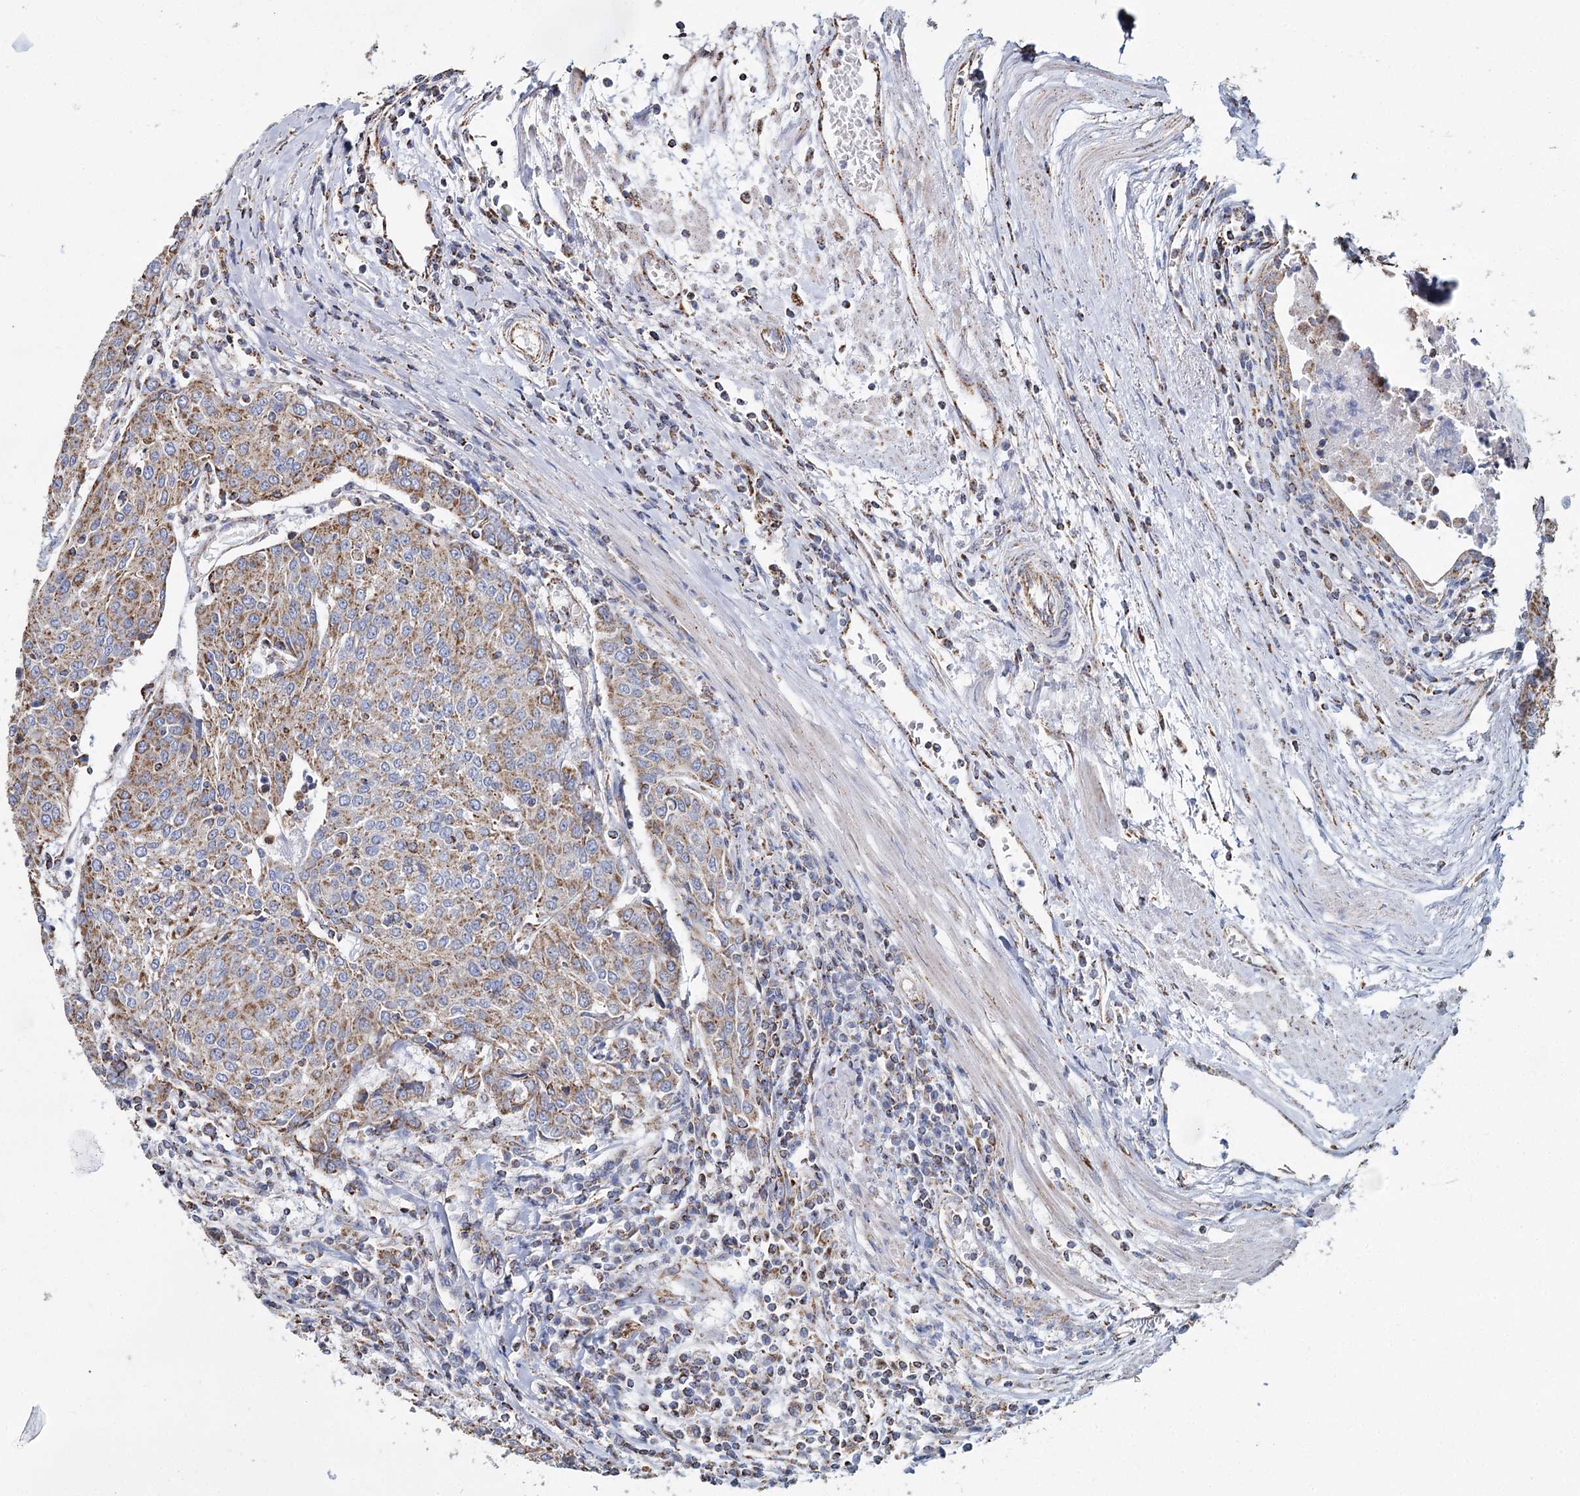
{"staining": {"intensity": "moderate", "quantity": ">75%", "location": "cytoplasmic/membranous"}, "tissue": "urothelial cancer", "cell_type": "Tumor cells", "image_type": "cancer", "snomed": [{"axis": "morphology", "description": "Urothelial carcinoma, High grade"}, {"axis": "topography", "description": "Urinary bladder"}], "caption": "Immunohistochemistry (IHC) (DAB (3,3'-diaminobenzidine)) staining of urothelial cancer displays moderate cytoplasmic/membranous protein positivity in approximately >75% of tumor cells.", "gene": "MRPL44", "patient": {"sex": "female", "age": 85}}